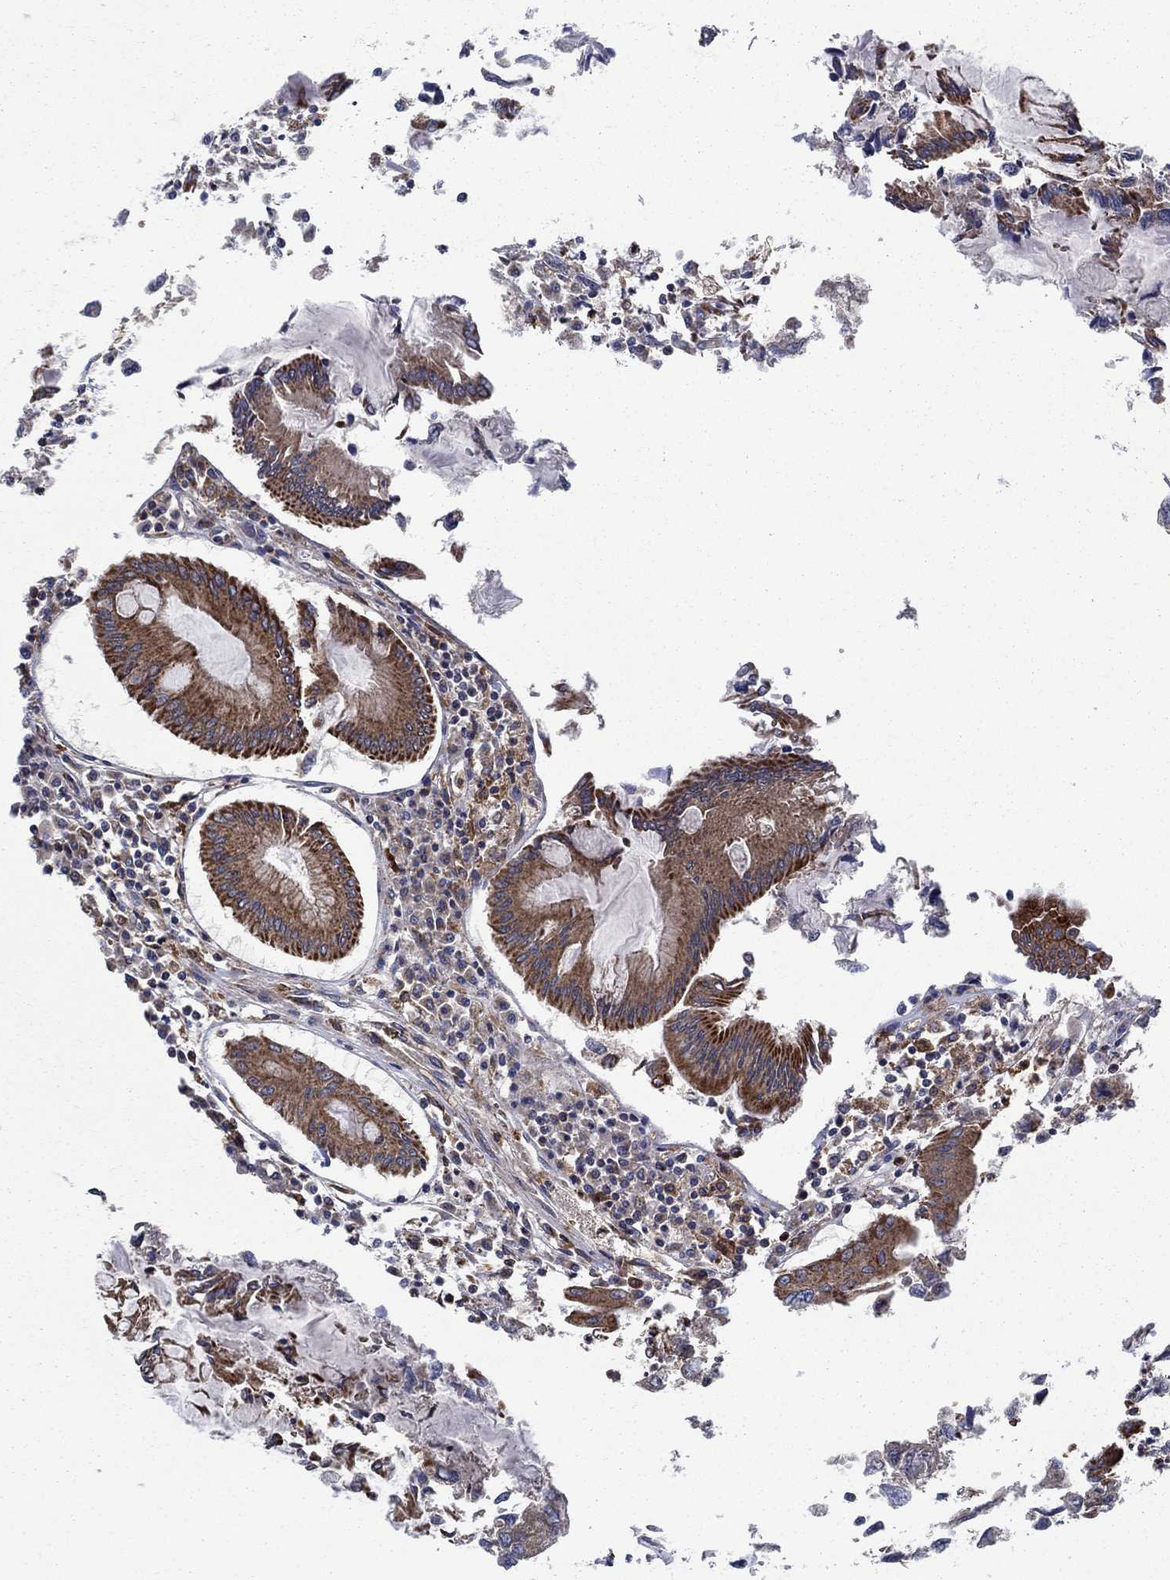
{"staining": {"intensity": "moderate", "quantity": "25%-75%", "location": "cytoplasmic/membranous"}, "tissue": "colorectal cancer", "cell_type": "Tumor cells", "image_type": "cancer", "snomed": [{"axis": "morphology", "description": "Adenocarcinoma, NOS"}, {"axis": "topography", "description": "Colon"}], "caption": "Adenocarcinoma (colorectal) was stained to show a protein in brown. There is medium levels of moderate cytoplasmic/membranous positivity in about 25%-75% of tumor cells.", "gene": "RNF19B", "patient": {"sex": "female", "age": 65}}